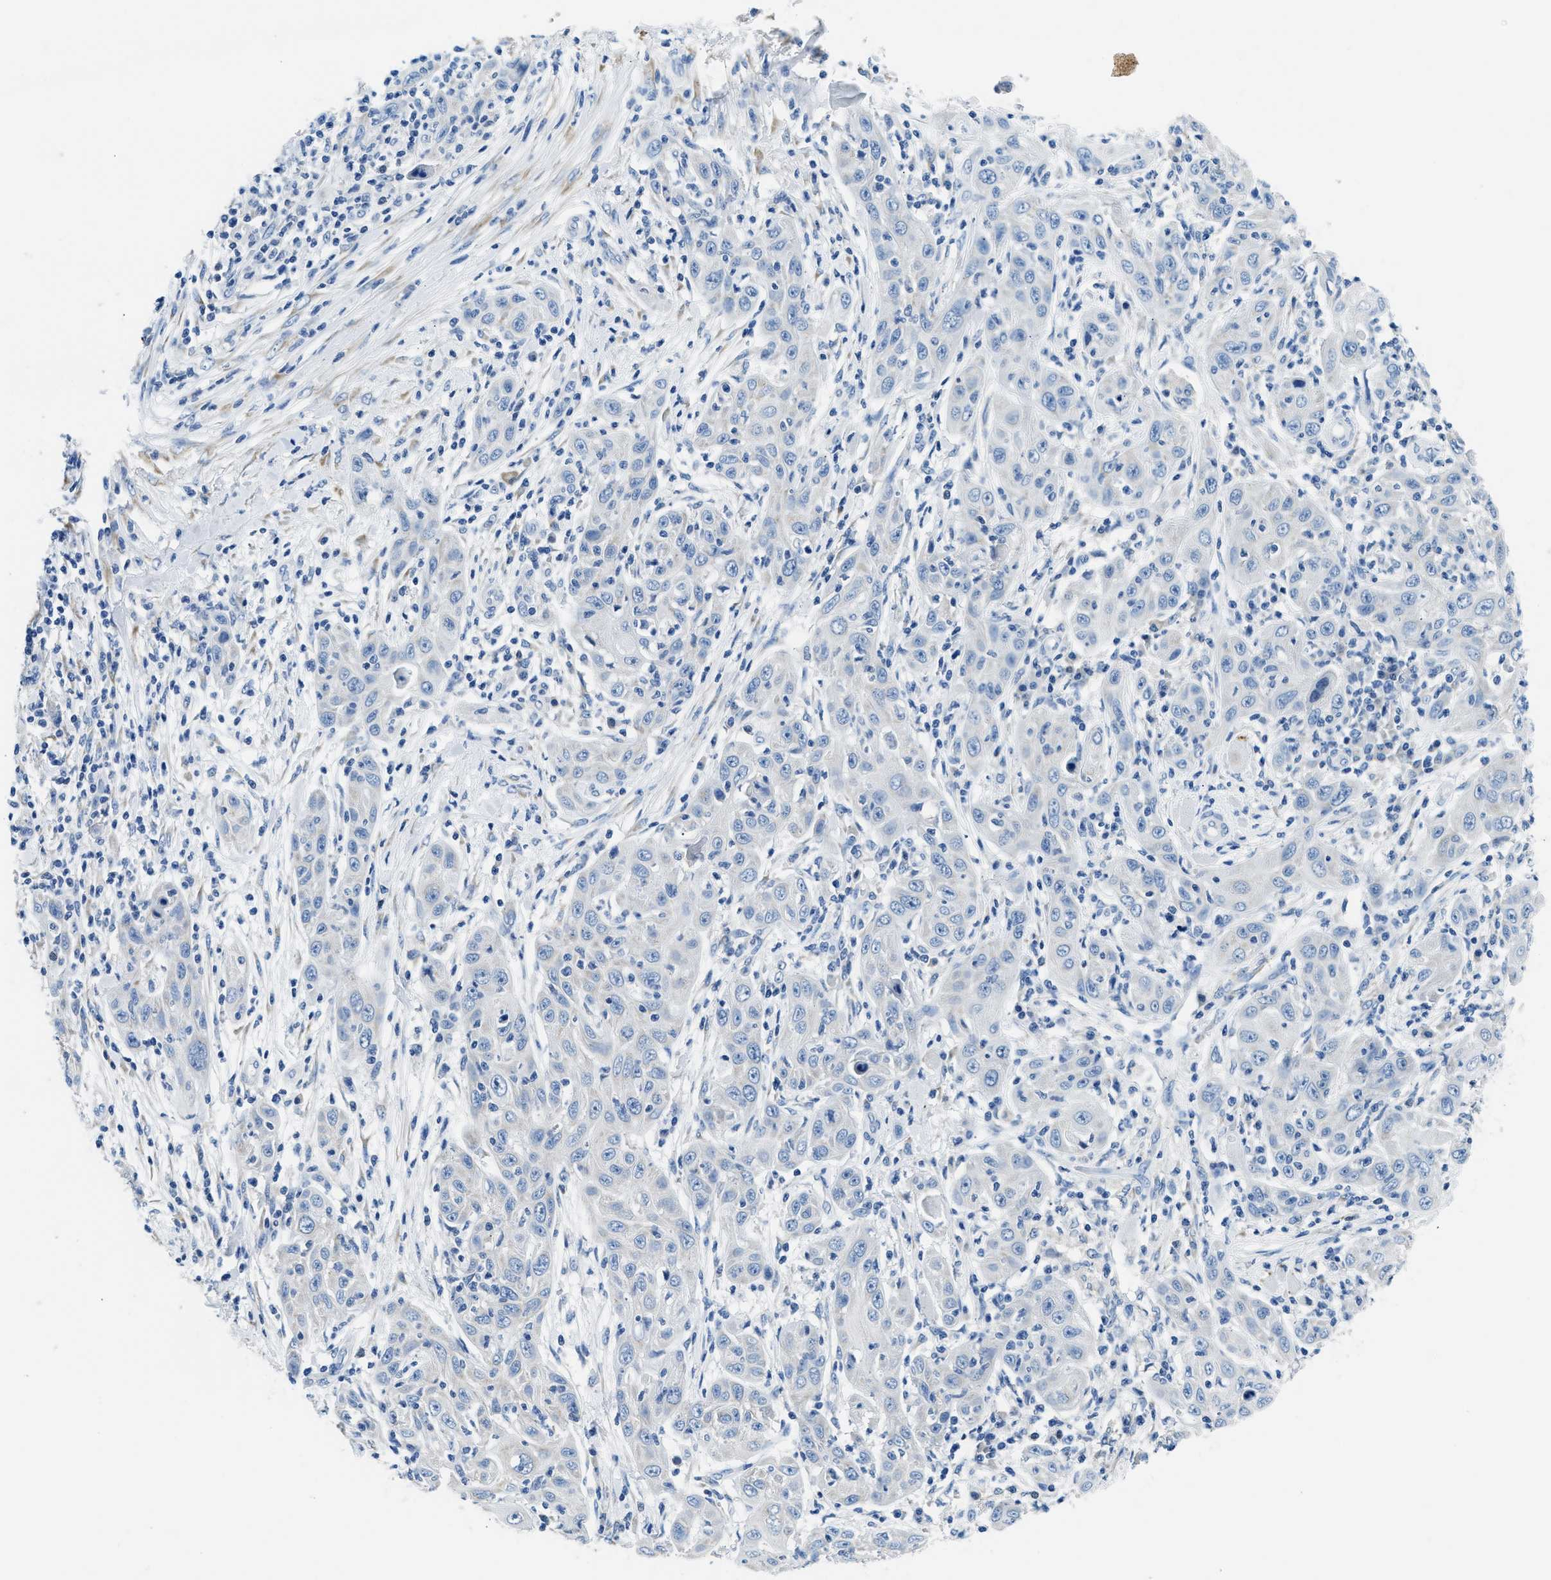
{"staining": {"intensity": "negative", "quantity": "none", "location": "none"}, "tissue": "skin cancer", "cell_type": "Tumor cells", "image_type": "cancer", "snomed": [{"axis": "morphology", "description": "Squamous cell carcinoma, NOS"}, {"axis": "topography", "description": "Skin"}], "caption": "An immunohistochemistry (IHC) micrograph of squamous cell carcinoma (skin) is shown. There is no staining in tumor cells of squamous cell carcinoma (skin).", "gene": "CLDN18", "patient": {"sex": "female", "age": 88}}